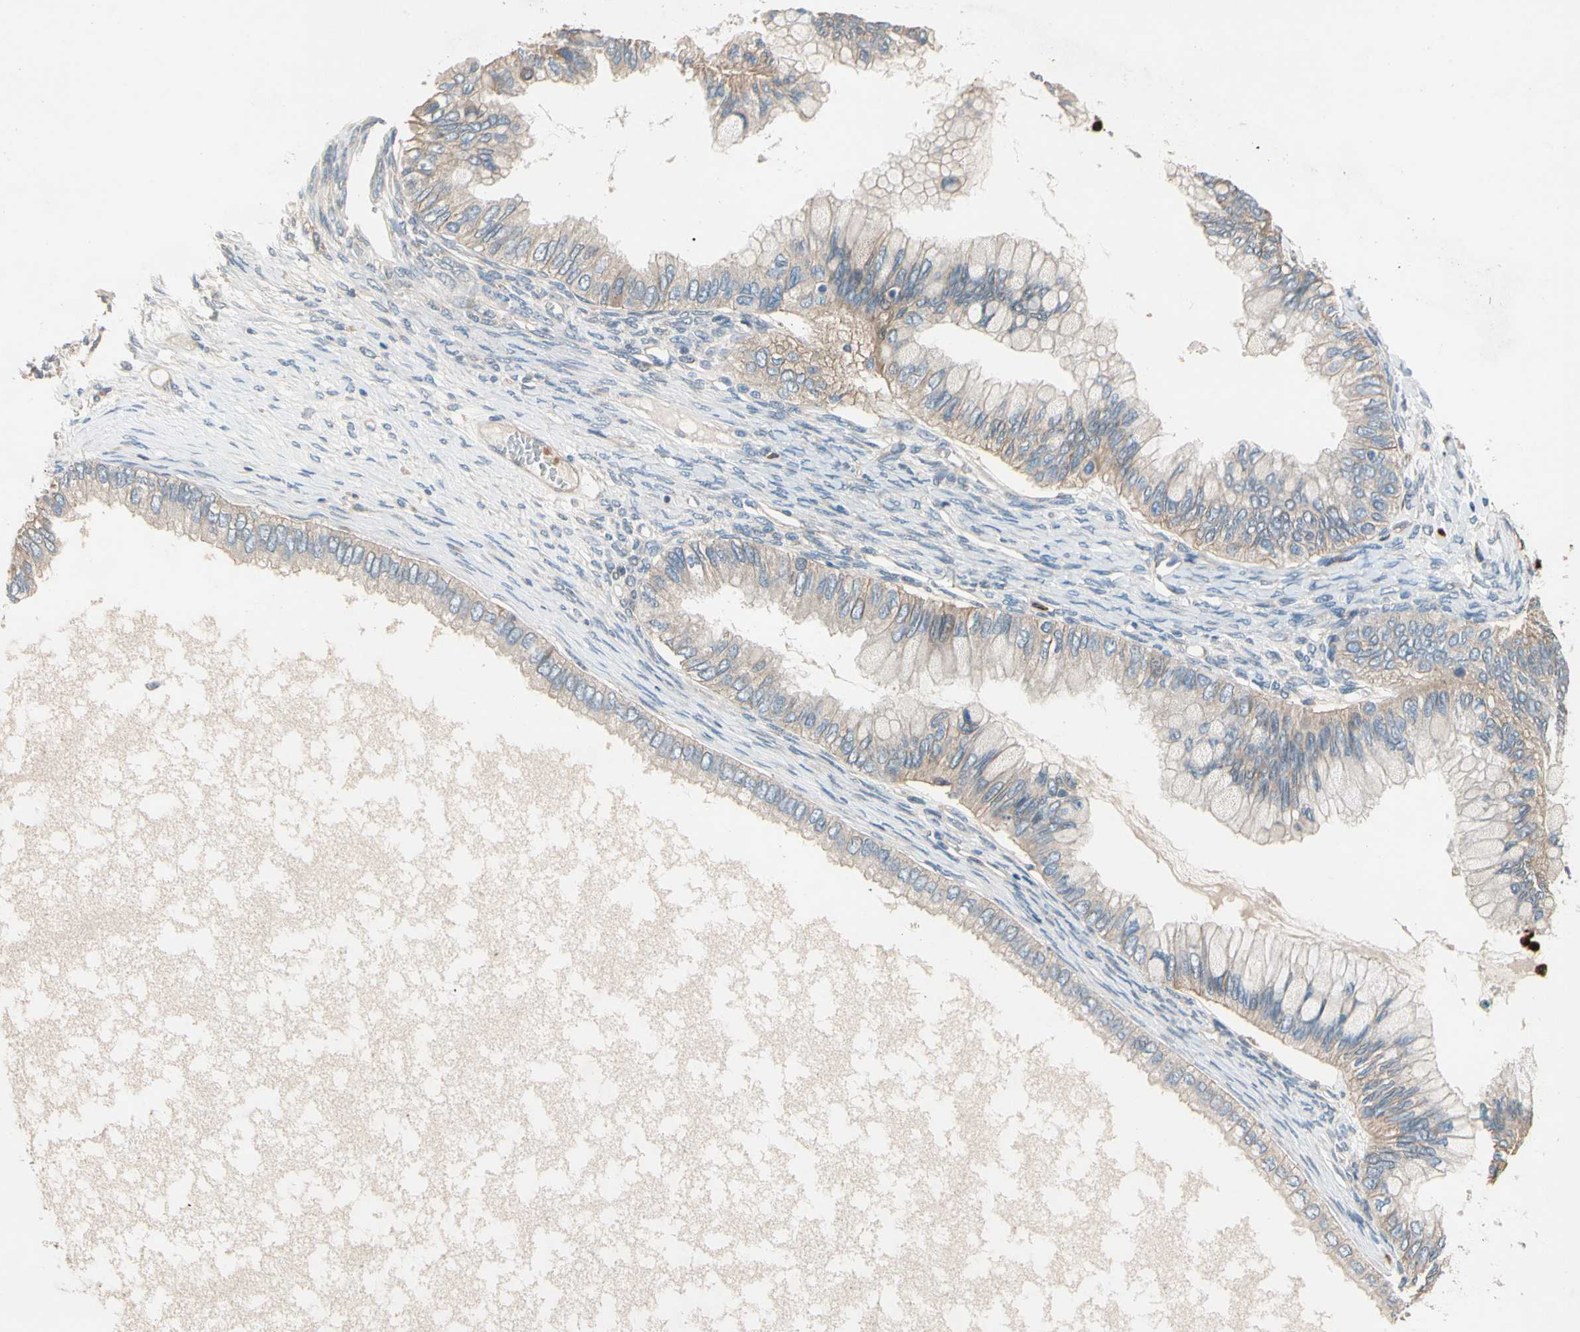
{"staining": {"intensity": "weak", "quantity": ">75%", "location": "cytoplasmic/membranous"}, "tissue": "ovarian cancer", "cell_type": "Tumor cells", "image_type": "cancer", "snomed": [{"axis": "morphology", "description": "Cystadenocarcinoma, mucinous, NOS"}, {"axis": "topography", "description": "Ovary"}], "caption": "The histopathology image reveals immunohistochemical staining of ovarian mucinous cystadenocarcinoma. There is weak cytoplasmic/membranous positivity is identified in approximately >75% of tumor cells.", "gene": "SIGLEC5", "patient": {"sex": "female", "age": 80}}